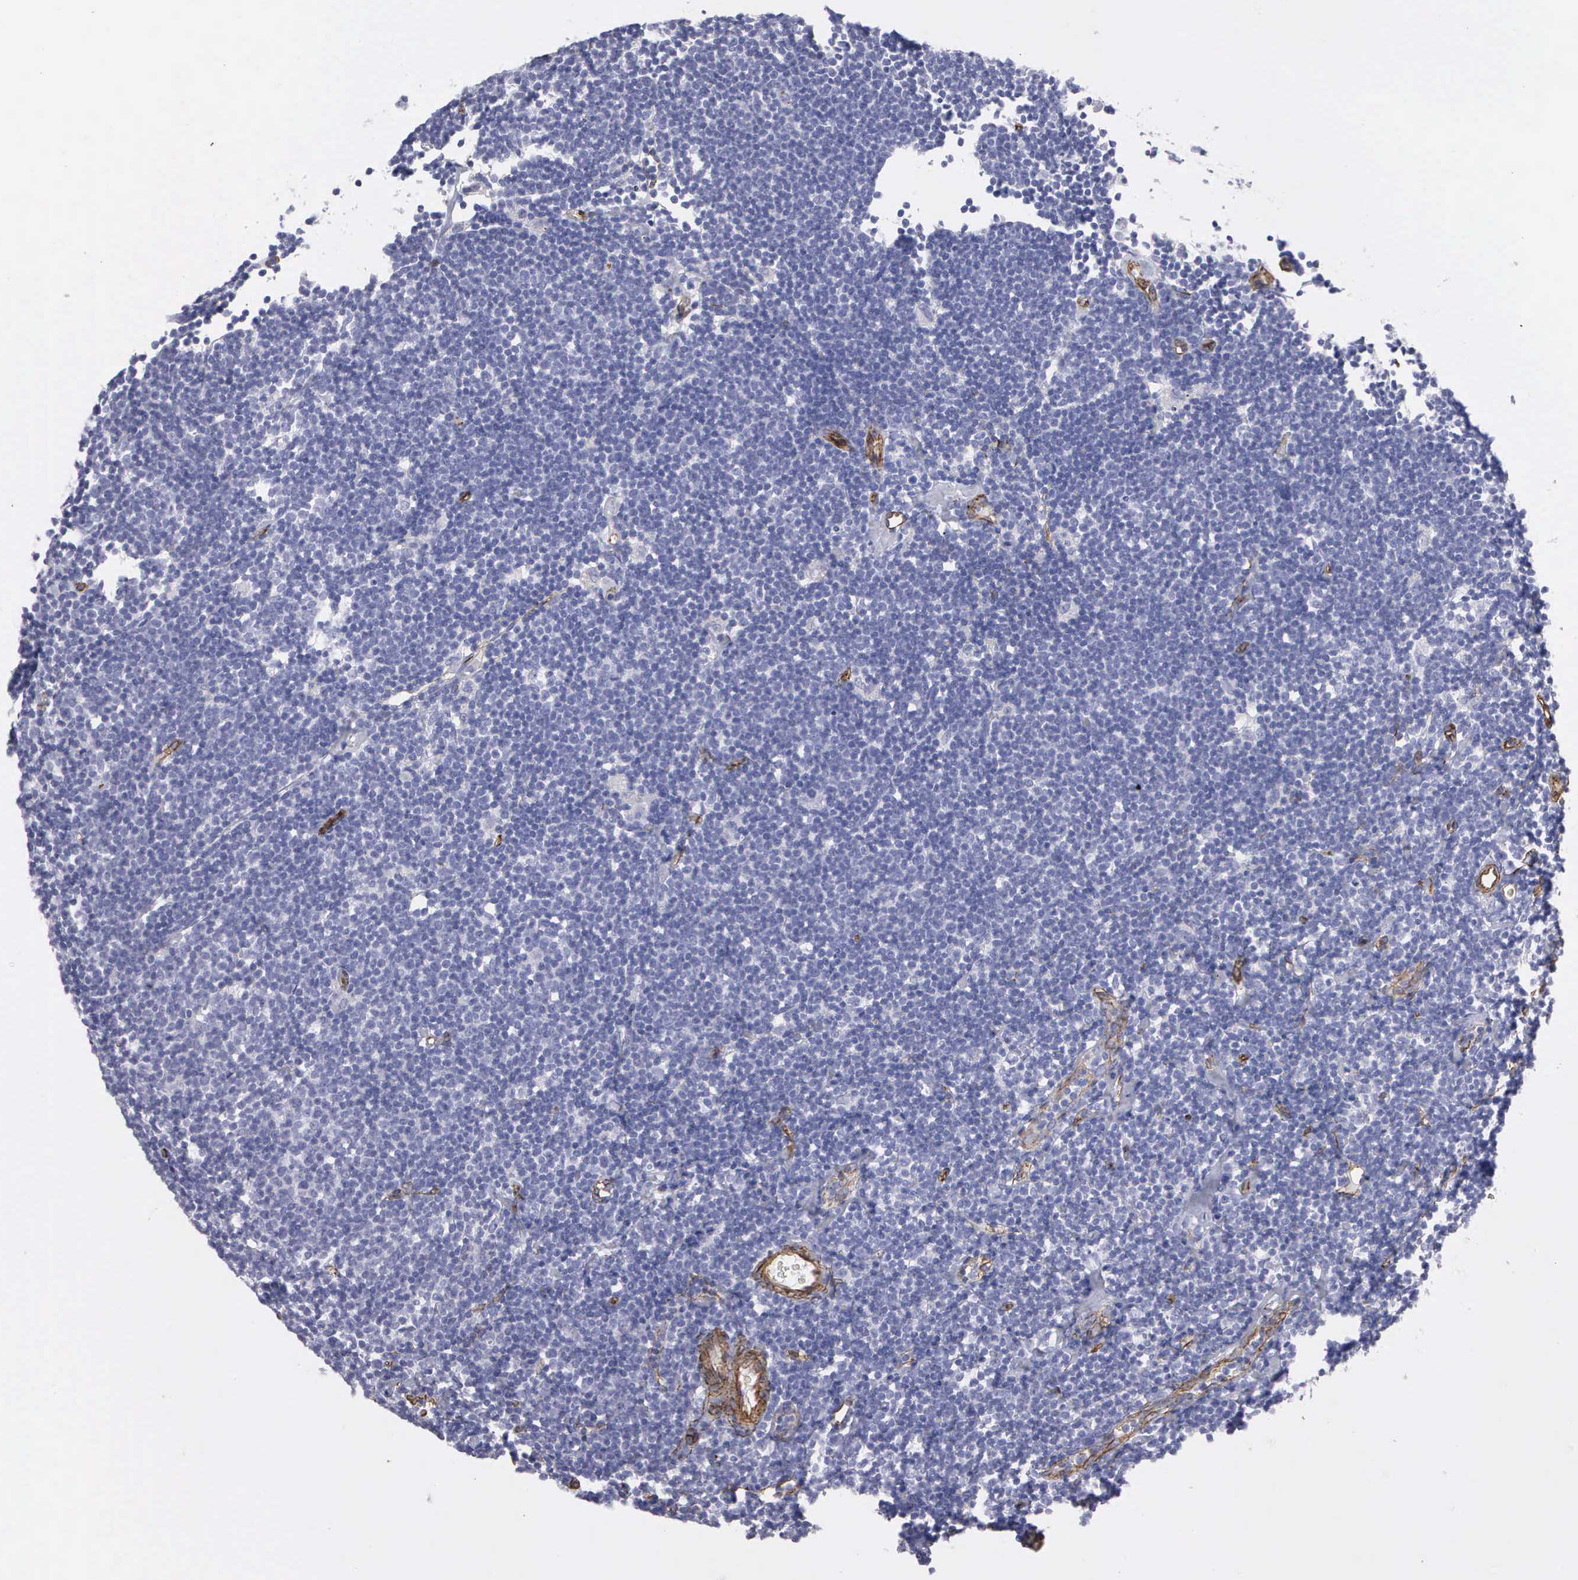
{"staining": {"intensity": "negative", "quantity": "none", "location": "none"}, "tissue": "lymphoma", "cell_type": "Tumor cells", "image_type": "cancer", "snomed": [{"axis": "morphology", "description": "Malignant lymphoma, non-Hodgkin's type, Low grade"}, {"axis": "topography", "description": "Lymph node"}], "caption": "Tumor cells are negative for brown protein staining in low-grade malignant lymphoma, non-Hodgkin's type. Brightfield microscopy of IHC stained with DAB (brown) and hematoxylin (blue), captured at high magnification.", "gene": "MAGEB10", "patient": {"sex": "male", "age": 65}}